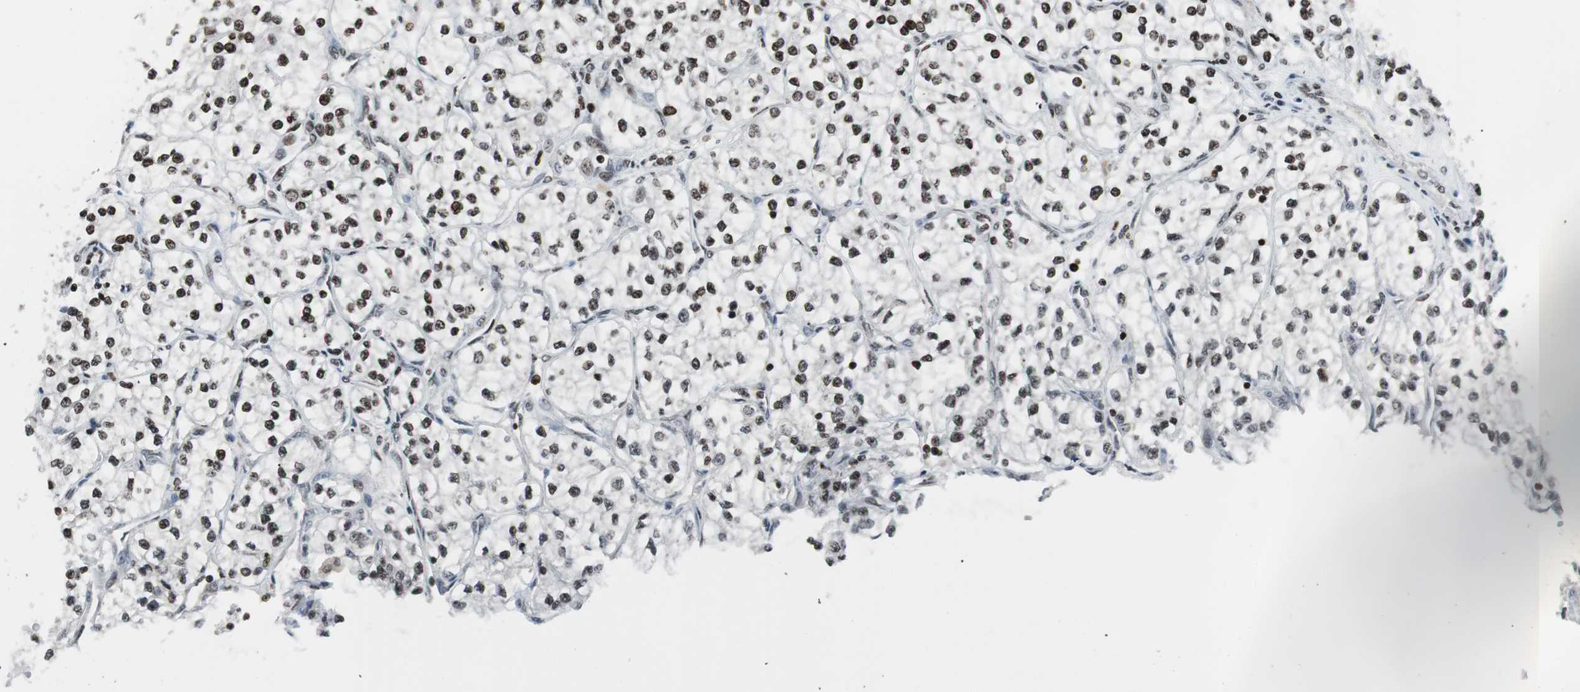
{"staining": {"intensity": "strong", "quantity": ">75%", "location": "nuclear"}, "tissue": "renal cancer", "cell_type": "Tumor cells", "image_type": "cancer", "snomed": [{"axis": "morphology", "description": "Adenocarcinoma, NOS"}, {"axis": "topography", "description": "Kidney"}], "caption": "There is high levels of strong nuclear staining in tumor cells of renal adenocarcinoma, as demonstrated by immunohistochemical staining (brown color).", "gene": "PAXIP1", "patient": {"sex": "female", "age": 57}}